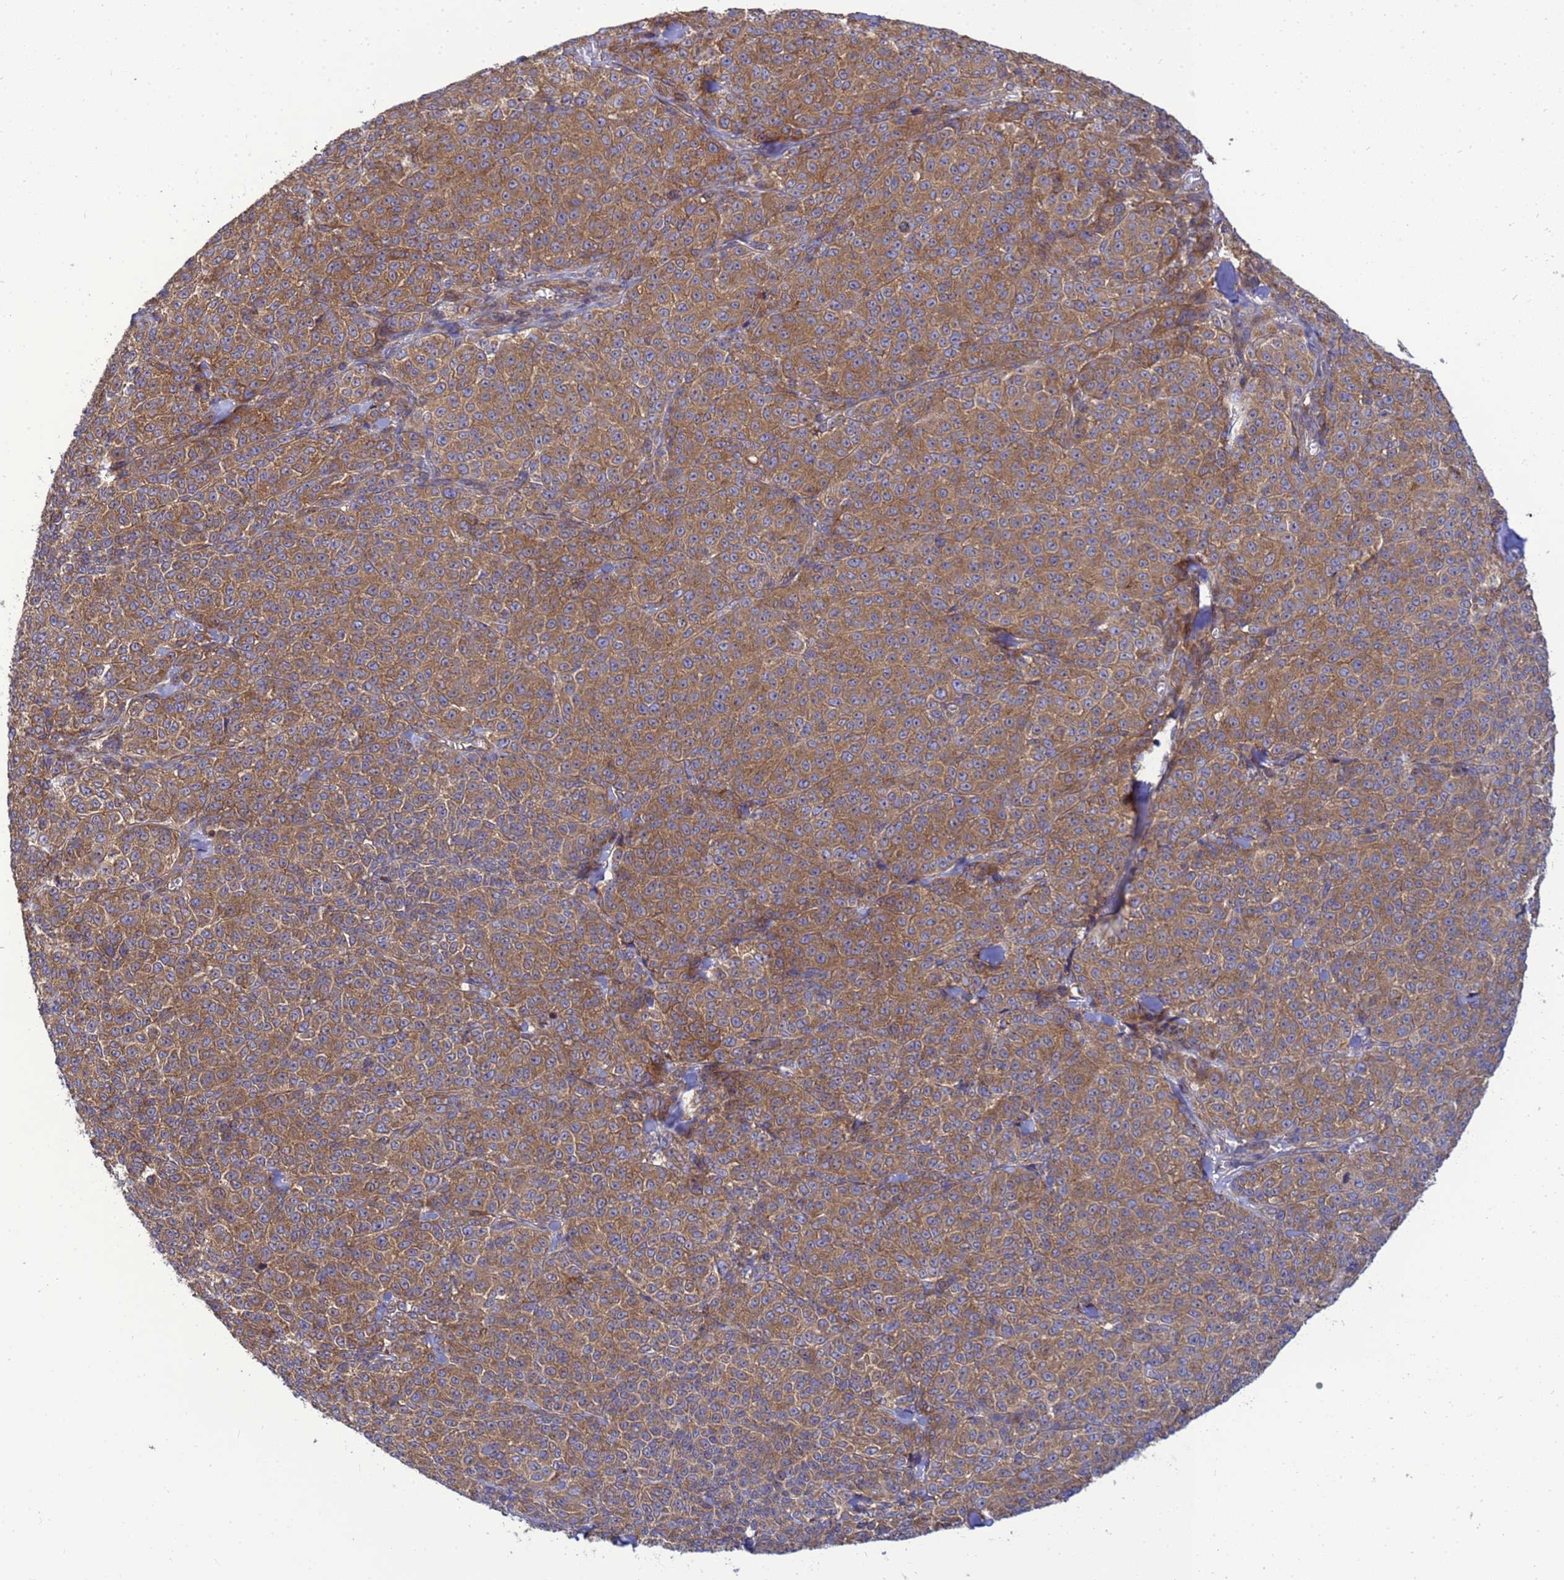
{"staining": {"intensity": "moderate", "quantity": ">75%", "location": "cytoplasmic/membranous"}, "tissue": "melanoma", "cell_type": "Tumor cells", "image_type": "cancer", "snomed": [{"axis": "morphology", "description": "Normal tissue, NOS"}, {"axis": "morphology", "description": "Malignant melanoma, NOS"}, {"axis": "topography", "description": "Skin"}], "caption": "Moderate cytoplasmic/membranous expression is identified in approximately >75% of tumor cells in melanoma.", "gene": "BECN1", "patient": {"sex": "female", "age": 34}}